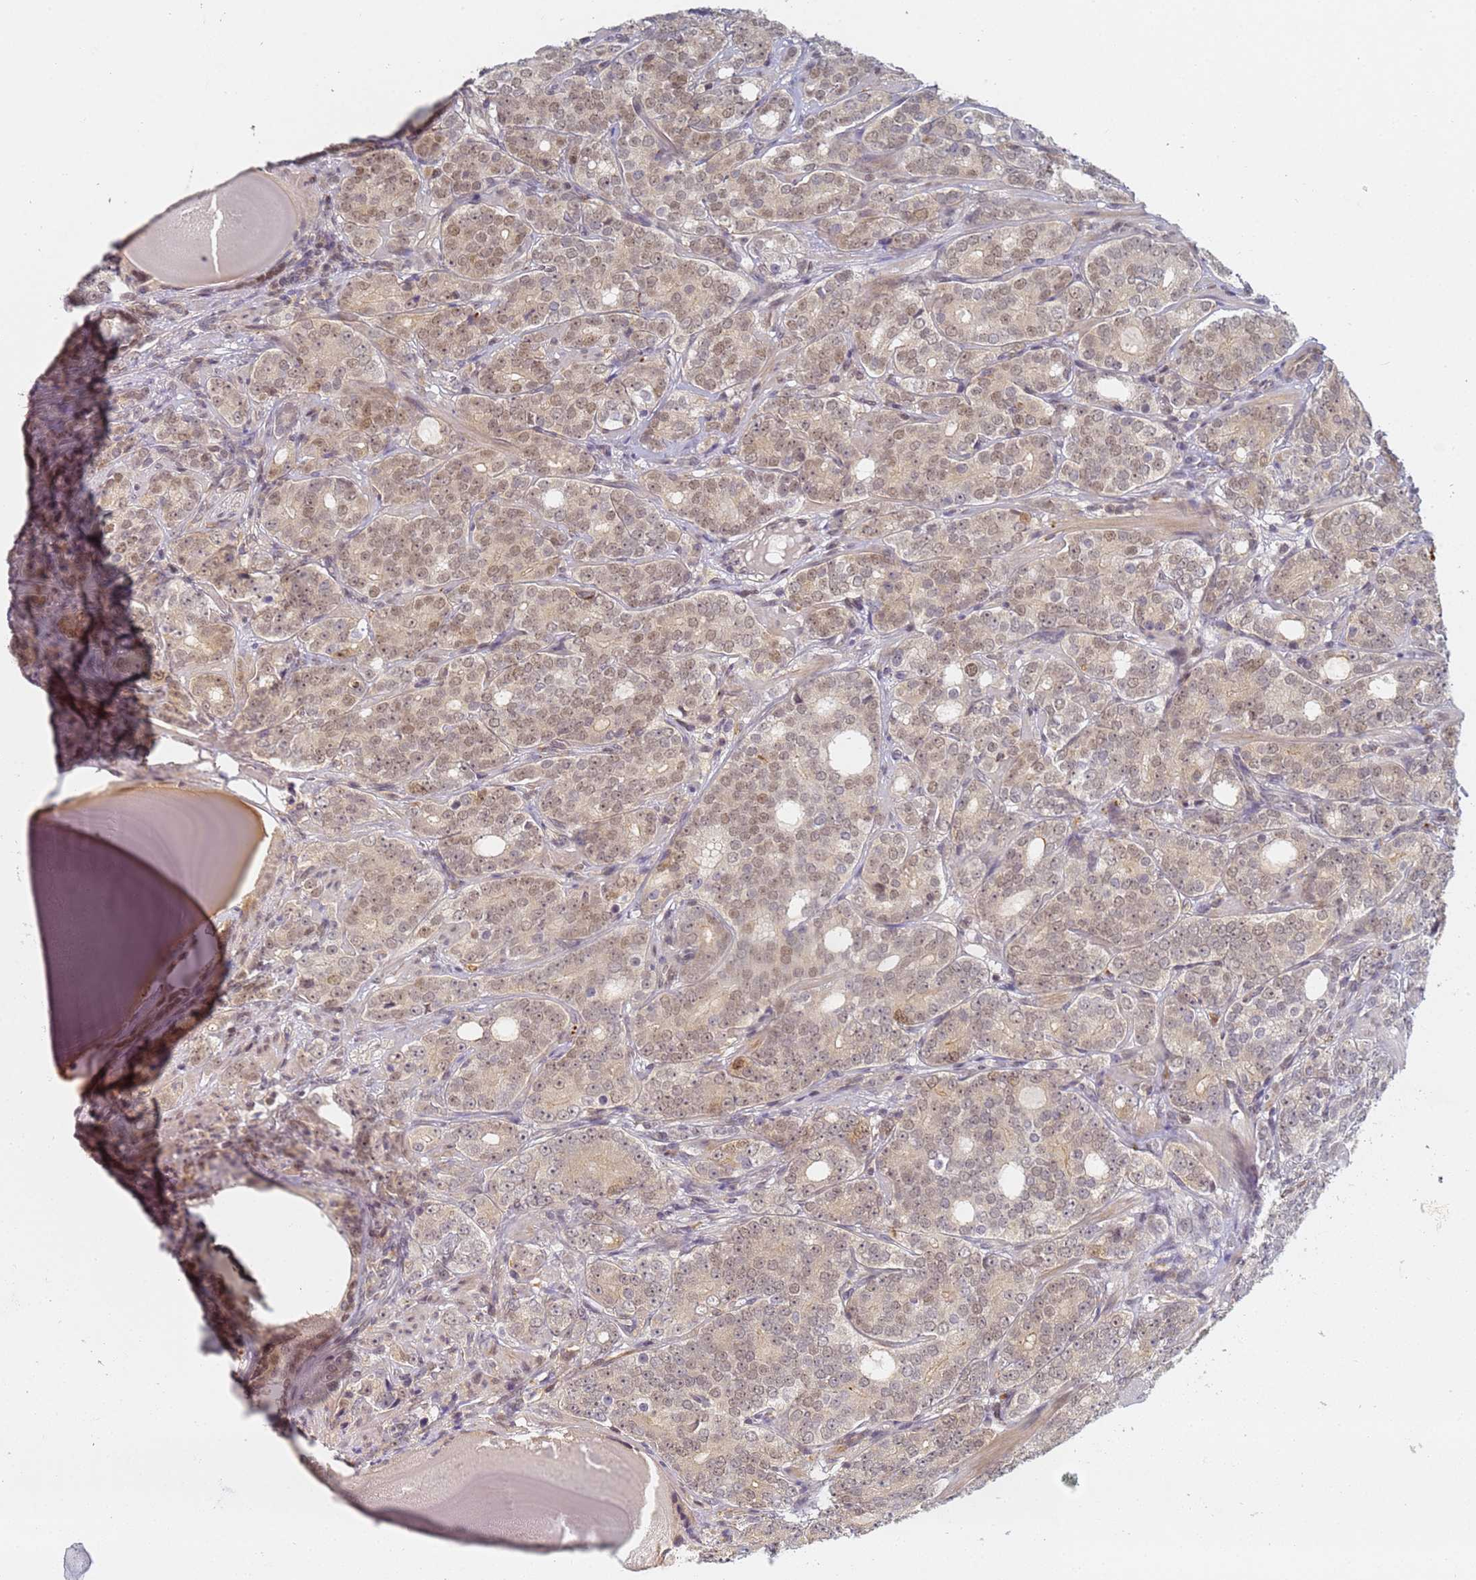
{"staining": {"intensity": "weak", "quantity": ">75%", "location": "nuclear"}, "tissue": "prostate cancer", "cell_type": "Tumor cells", "image_type": "cancer", "snomed": [{"axis": "morphology", "description": "Adenocarcinoma, High grade"}, {"axis": "topography", "description": "Prostate"}], "caption": "This image shows IHC staining of prostate adenocarcinoma (high-grade), with low weak nuclear expression in approximately >75% of tumor cells.", "gene": "HMCES", "patient": {"sex": "male", "age": 64}}